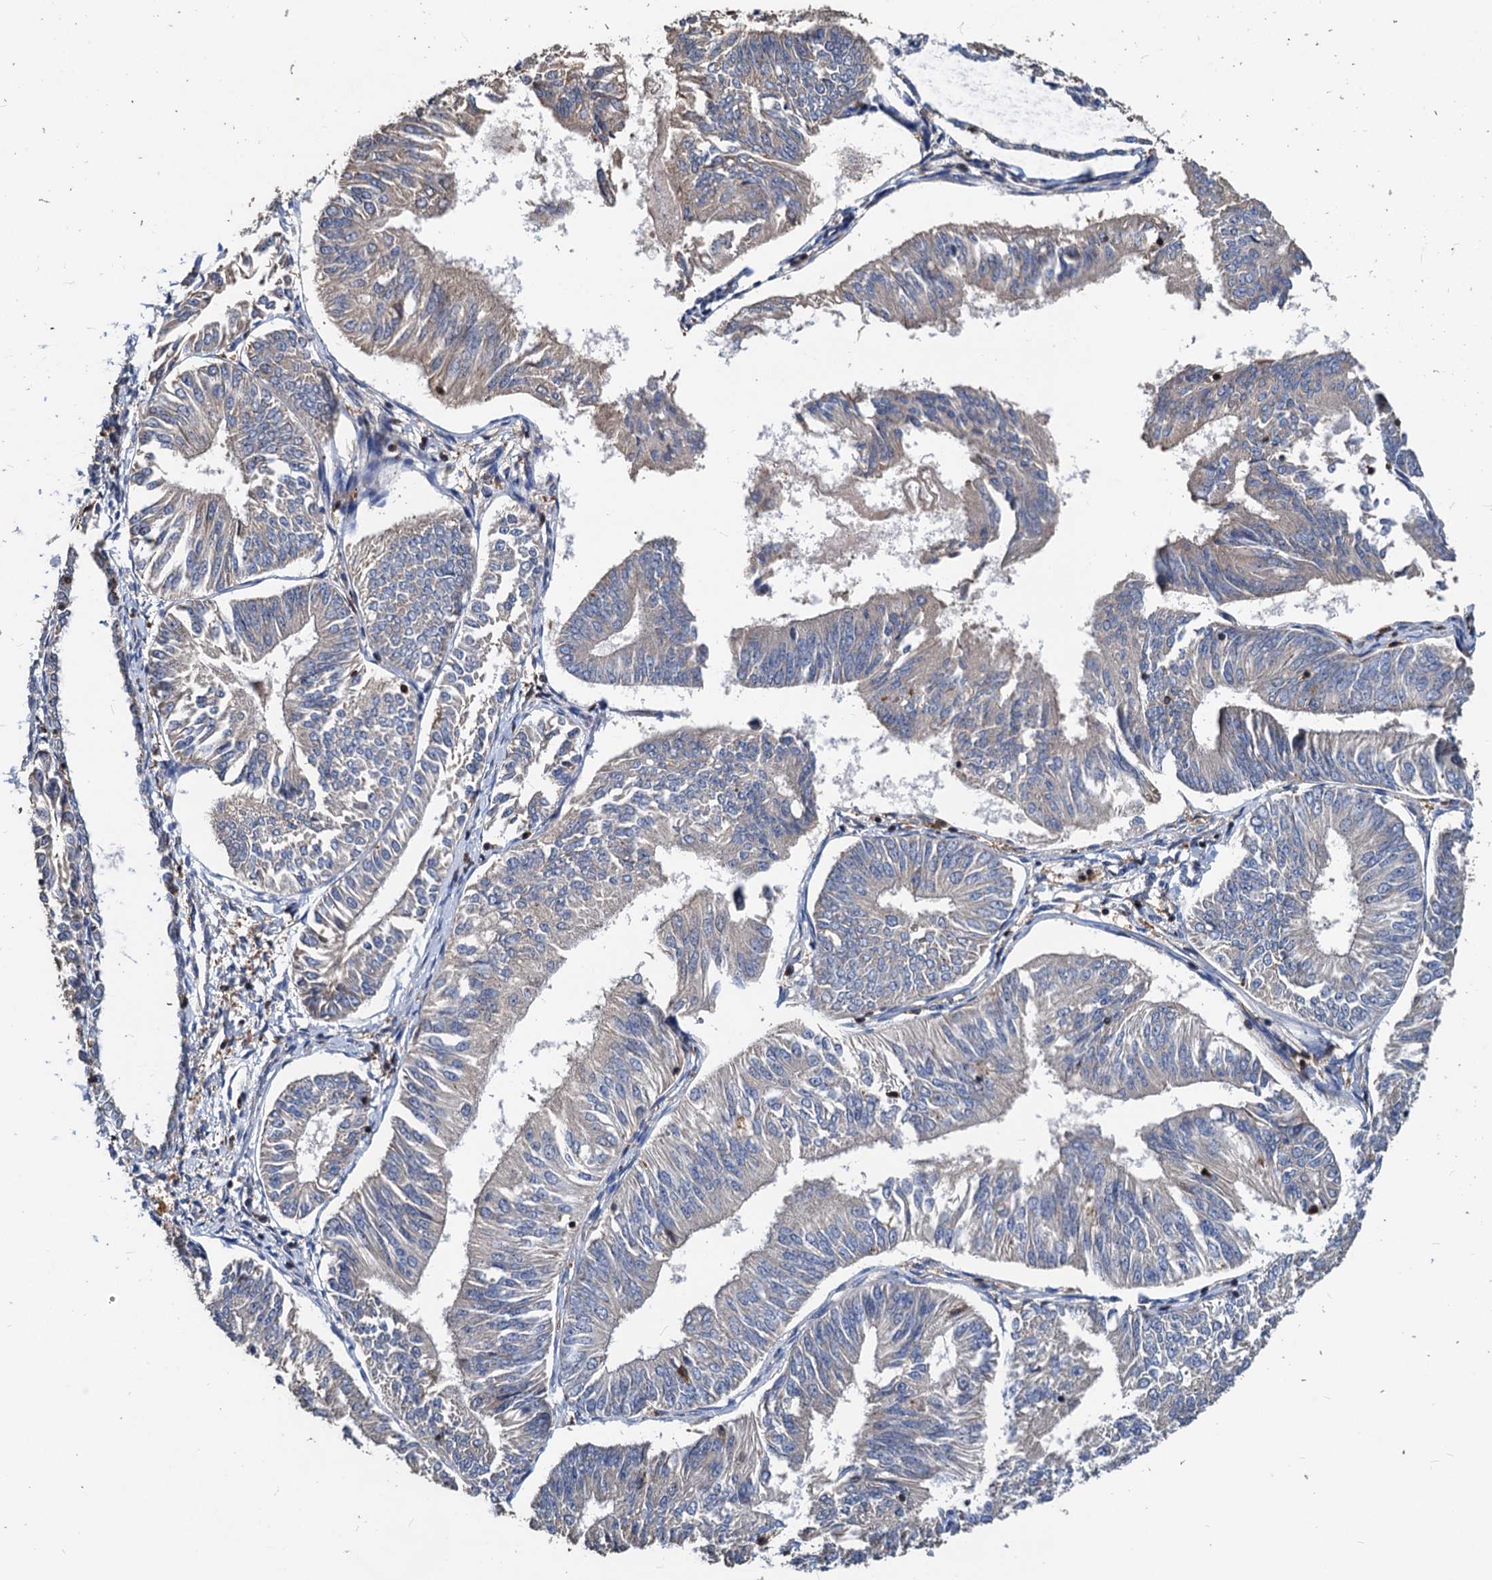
{"staining": {"intensity": "negative", "quantity": "none", "location": "none"}, "tissue": "endometrial cancer", "cell_type": "Tumor cells", "image_type": "cancer", "snomed": [{"axis": "morphology", "description": "Adenocarcinoma, NOS"}, {"axis": "topography", "description": "Endometrium"}], "caption": "Micrograph shows no protein expression in tumor cells of endometrial cancer tissue.", "gene": "LCP2", "patient": {"sex": "female", "age": 58}}